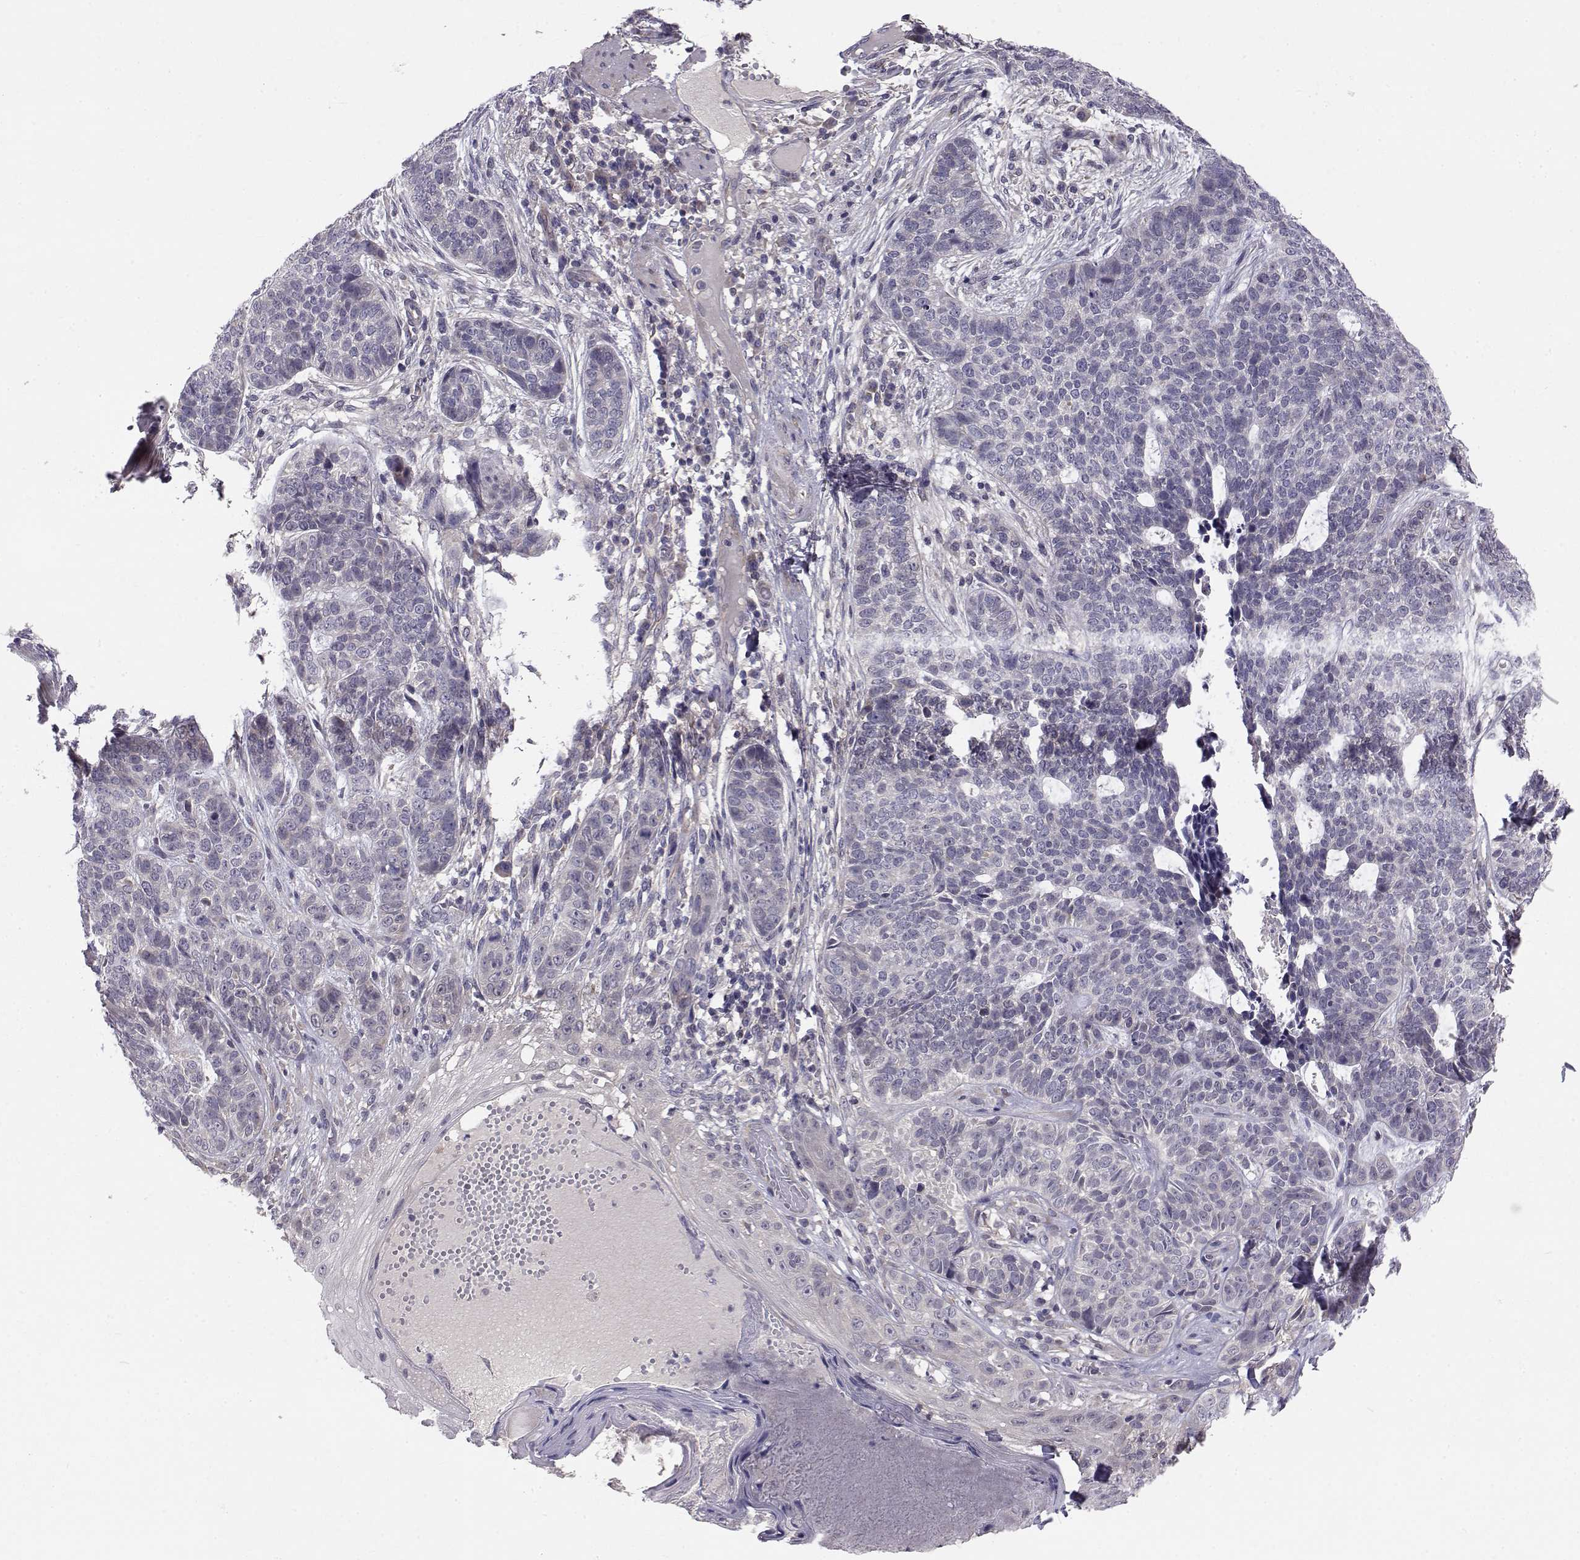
{"staining": {"intensity": "negative", "quantity": "none", "location": "none"}, "tissue": "skin cancer", "cell_type": "Tumor cells", "image_type": "cancer", "snomed": [{"axis": "morphology", "description": "Basal cell carcinoma"}, {"axis": "topography", "description": "Skin"}], "caption": "This micrograph is of skin cancer (basal cell carcinoma) stained with immunohistochemistry to label a protein in brown with the nuclei are counter-stained blue. There is no expression in tumor cells.", "gene": "PEX5L", "patient": {"sex": "female", "age": 69}}